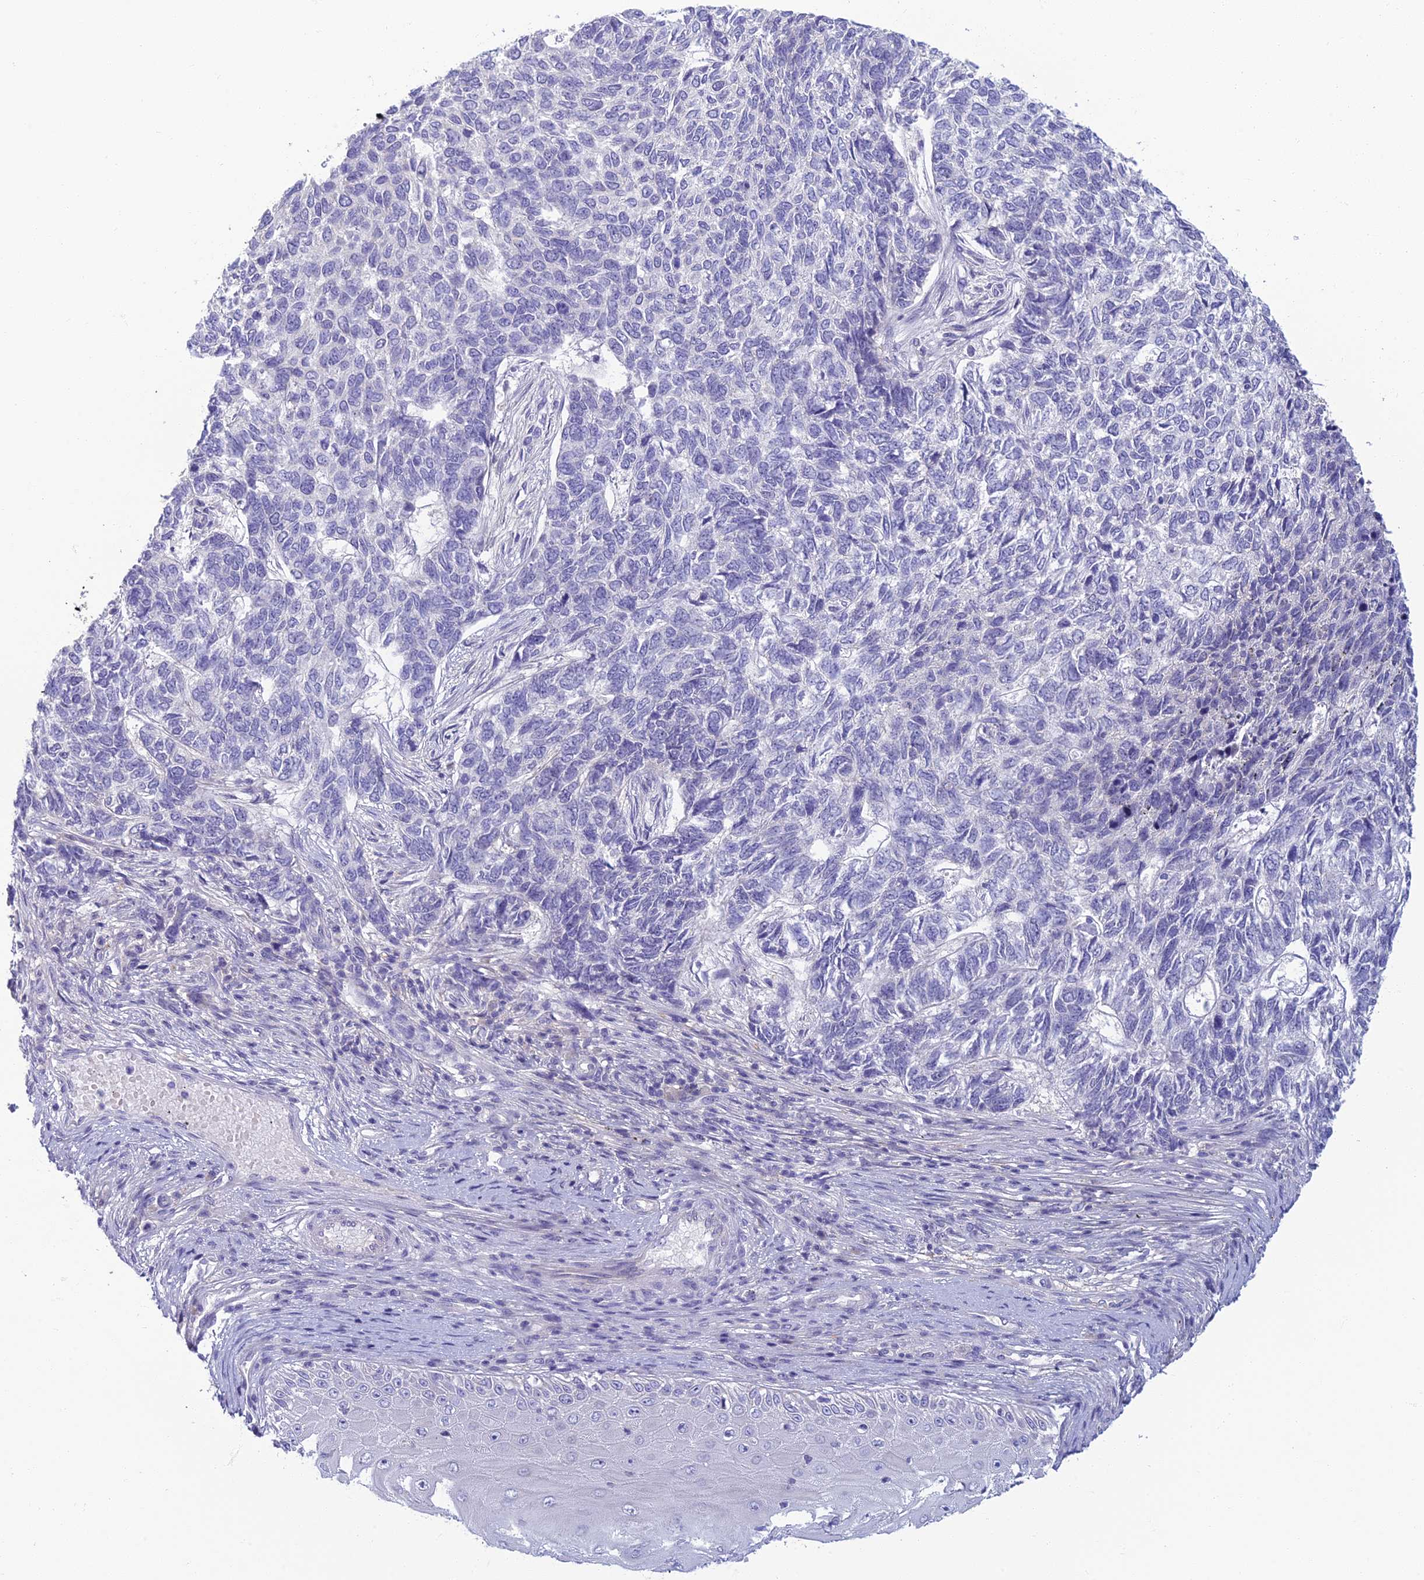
{"staining": {"intensity": "negative", "quantity": "none", "location": "none"}, "tissue": "skin cancer", "cell_type": "Tumor cells", "image_type": "cancer", "snomed": [{"axis": "morphology", "description": "Basal cell carcinoma"}, {"axis": "topography", "description": "Skin"}], "caption": "A micrograph of human basal cell carcinoma (skin) is negative for staining in tumor cells.", "gene": "SLC25A41", "patient": {"sex": "female", "age": 65}}